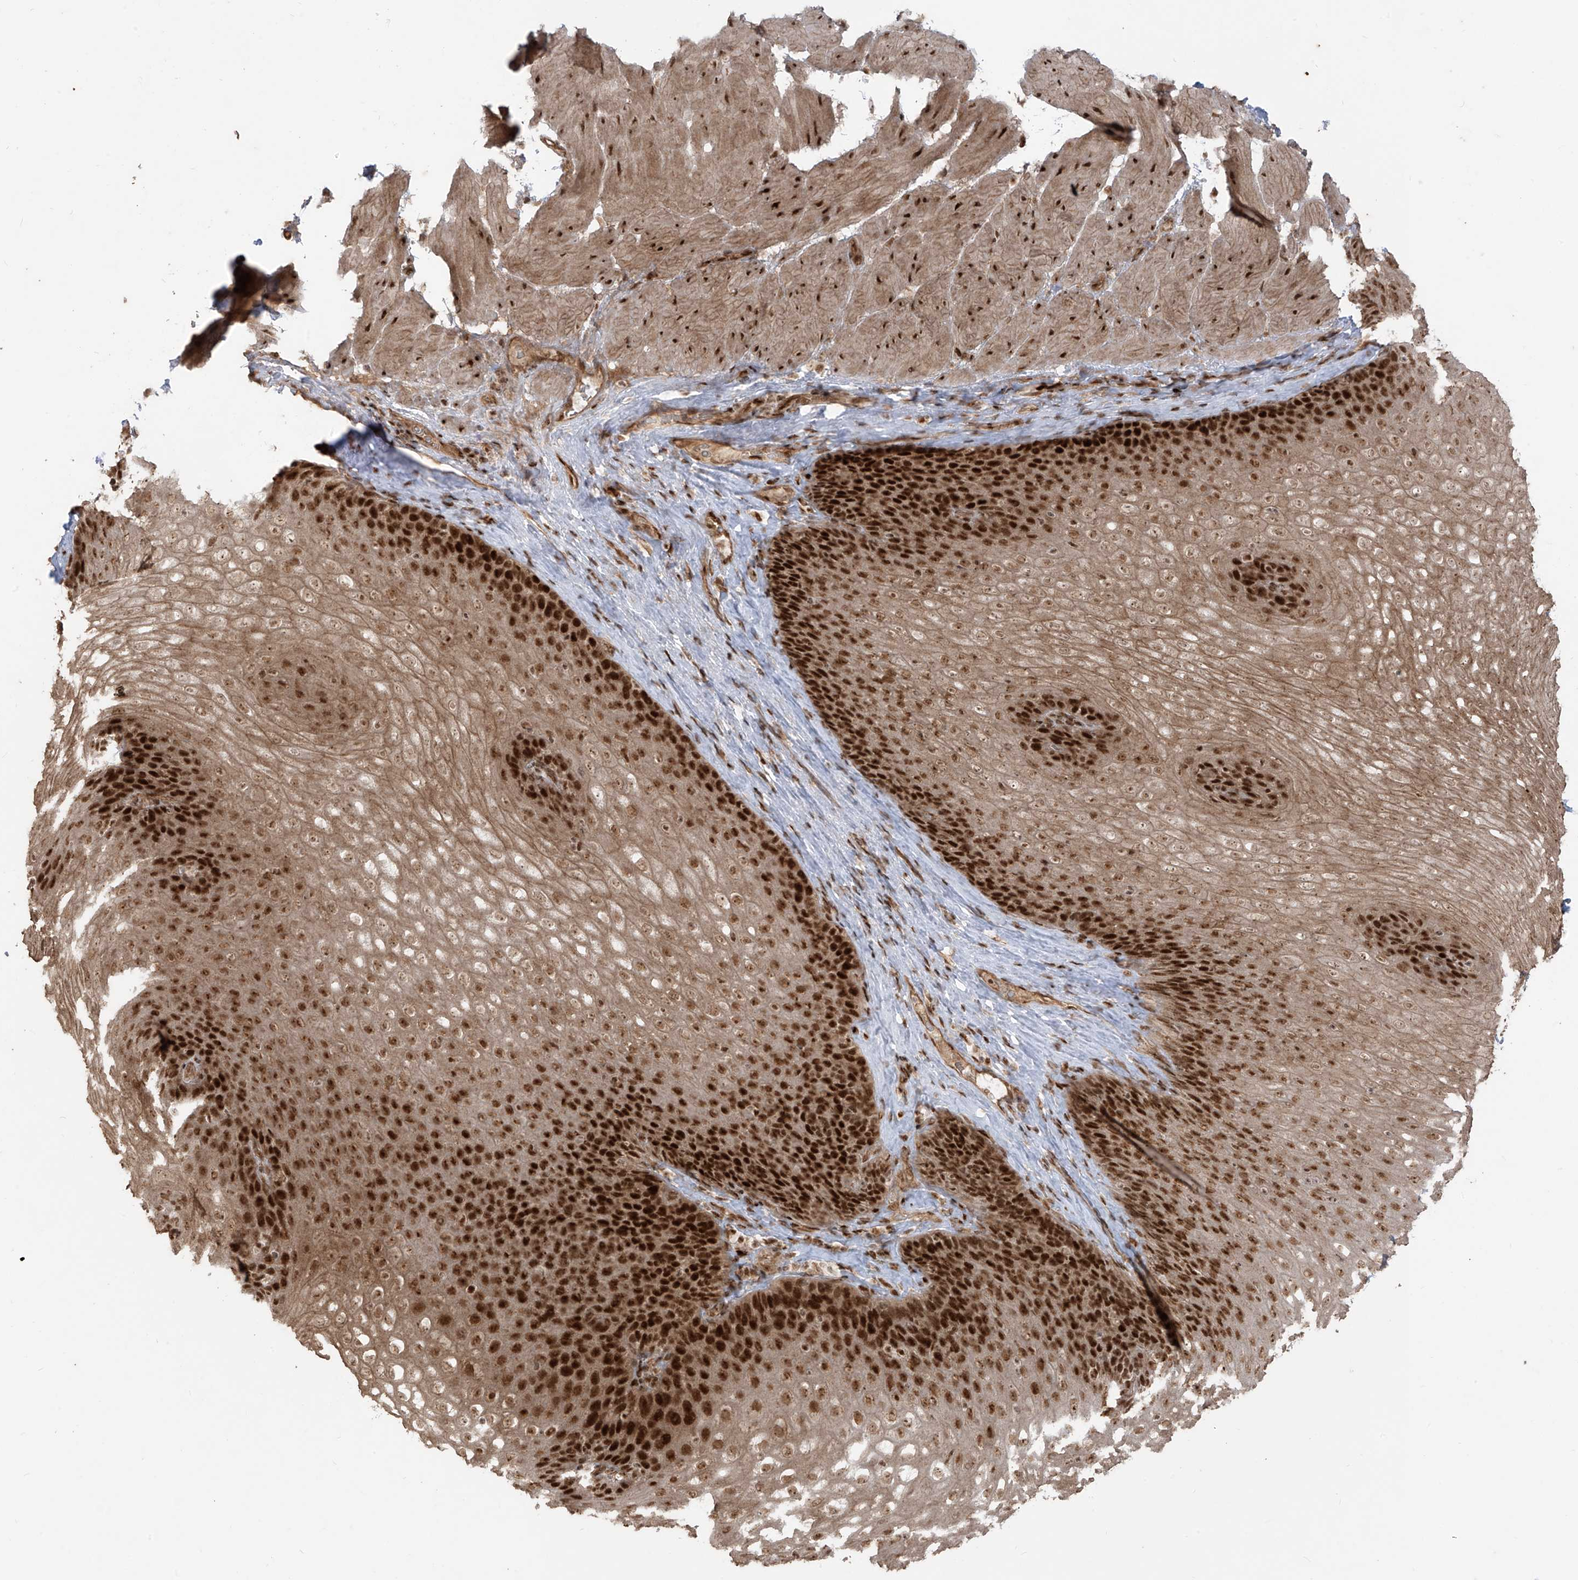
{"staining": {"intensity": "strong", "quantity": ">75%", "location": "cytoplasmic/membranous,nuclear"}, "tissue": "esophagus", "cell_type": "Squamous epithelial cells", "image_type": "normal", "snomed": [{"axis": "morphology", "description": "Normal tissue, NOS"}, {"axis": "topography", "description": "Esophagus"}], "caption": "This is a micrograph of IHC staining of unremarkable esophagus, which shows strong staining in the cytoplasmic/membranous,nuclear of squamous epithelial cells.", "gene": "ARHGEF3", "patient": {"sex": "female", "age": 66}}